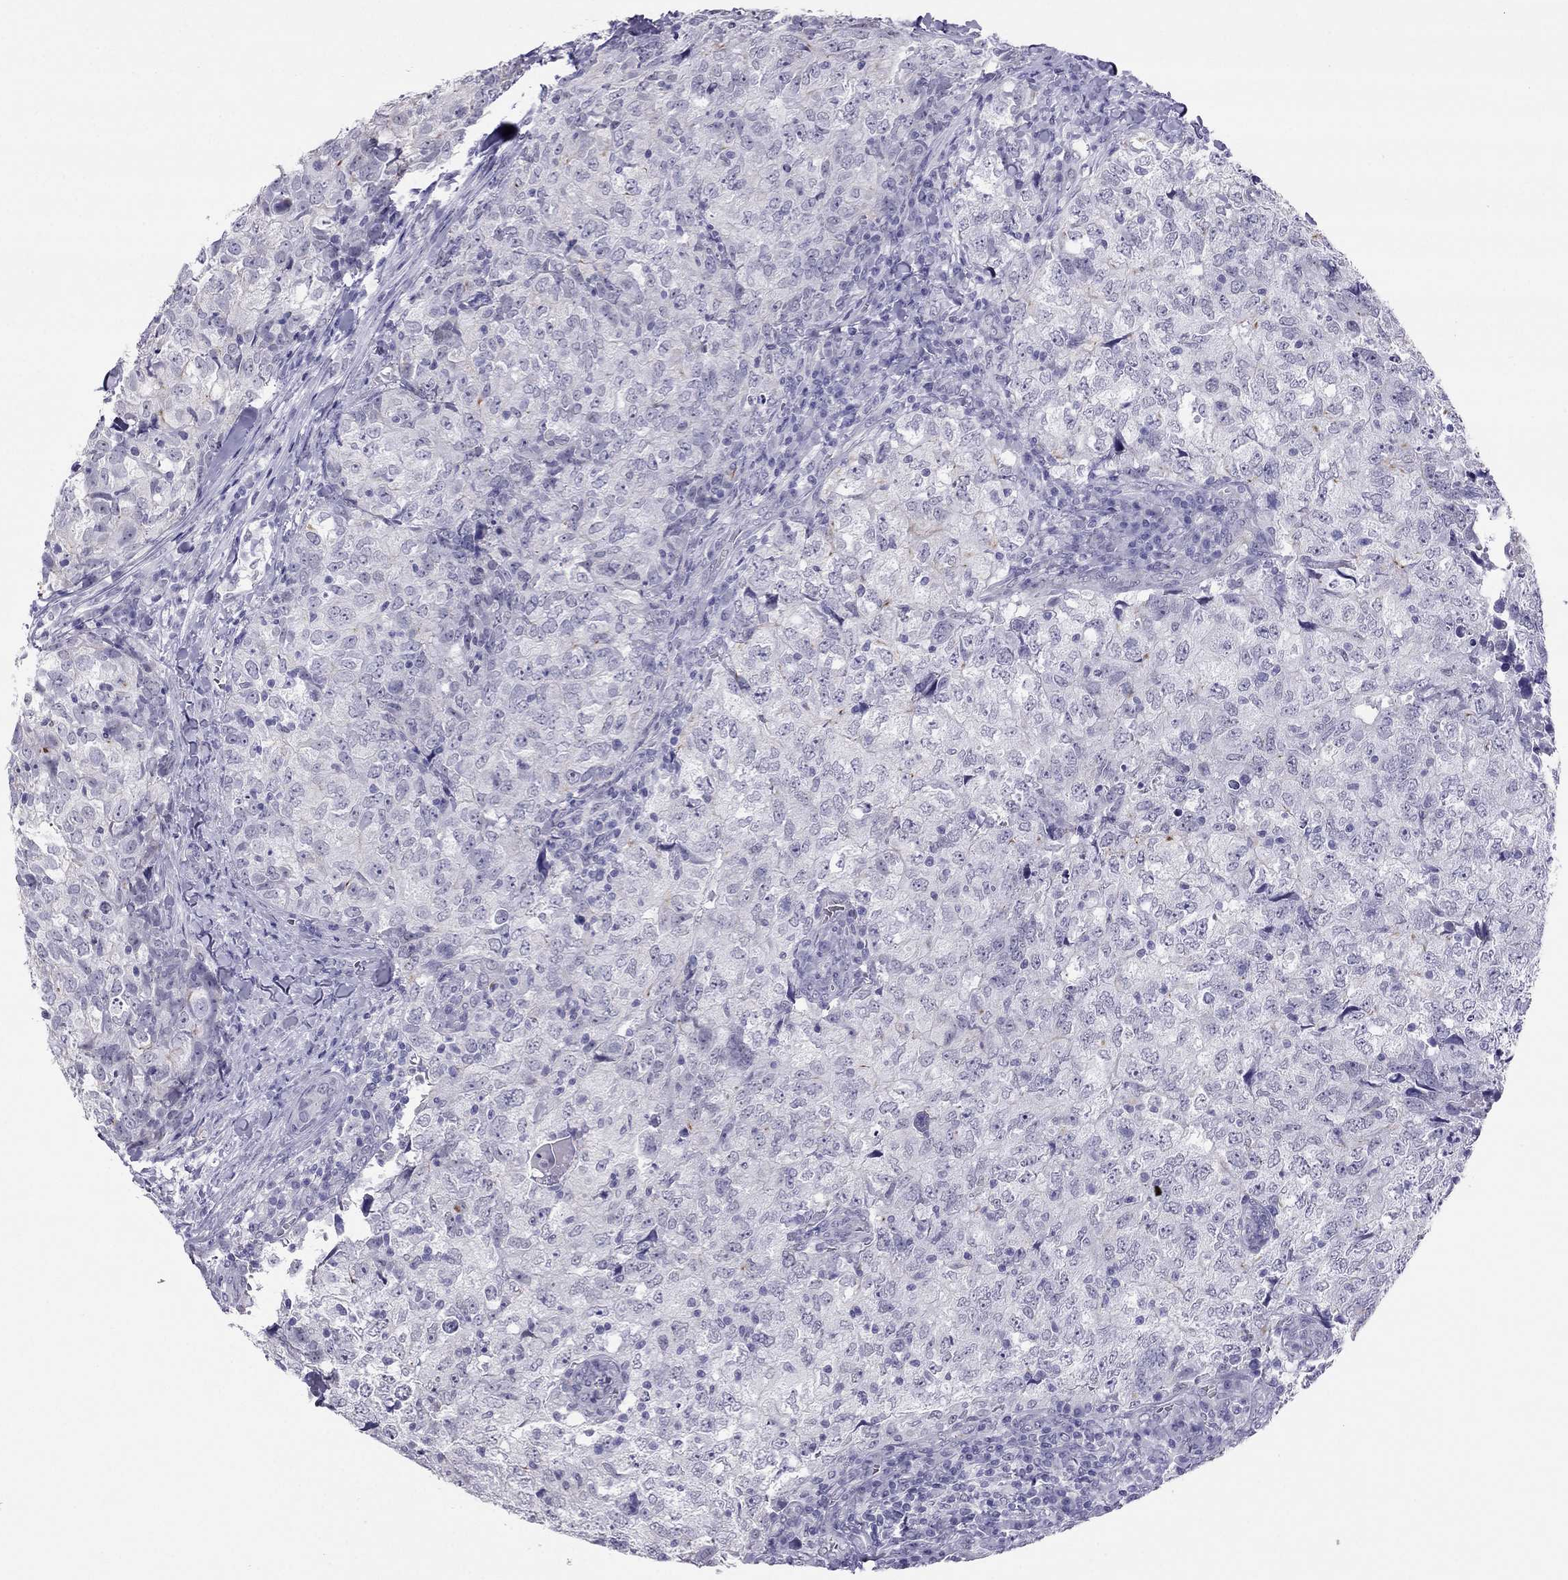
{"staining": {"intensity": "negative", "quantity": "none", "location": "none"}, "tissue": "breast cancer", "cell_type": "Tumor cells", "image_type": "cancer", "snomed": [{"axis": "morphology", "description": "Duct carcinoma"}, {"axis": "topography", "description": "Breast"}], "caption": "A high-resolution micrograph shows immunohistochemistry (IHC) staining of breast cancer, which shows no significant expression in tumor cells. (Stains: DAB immunohistochemistry (IHC) with hematoxylin counter stain, Microscopy: brightfield microscopy at high magnification).", "gene": "CROCC2", "patient": {"sex": "female", "age": 30}}